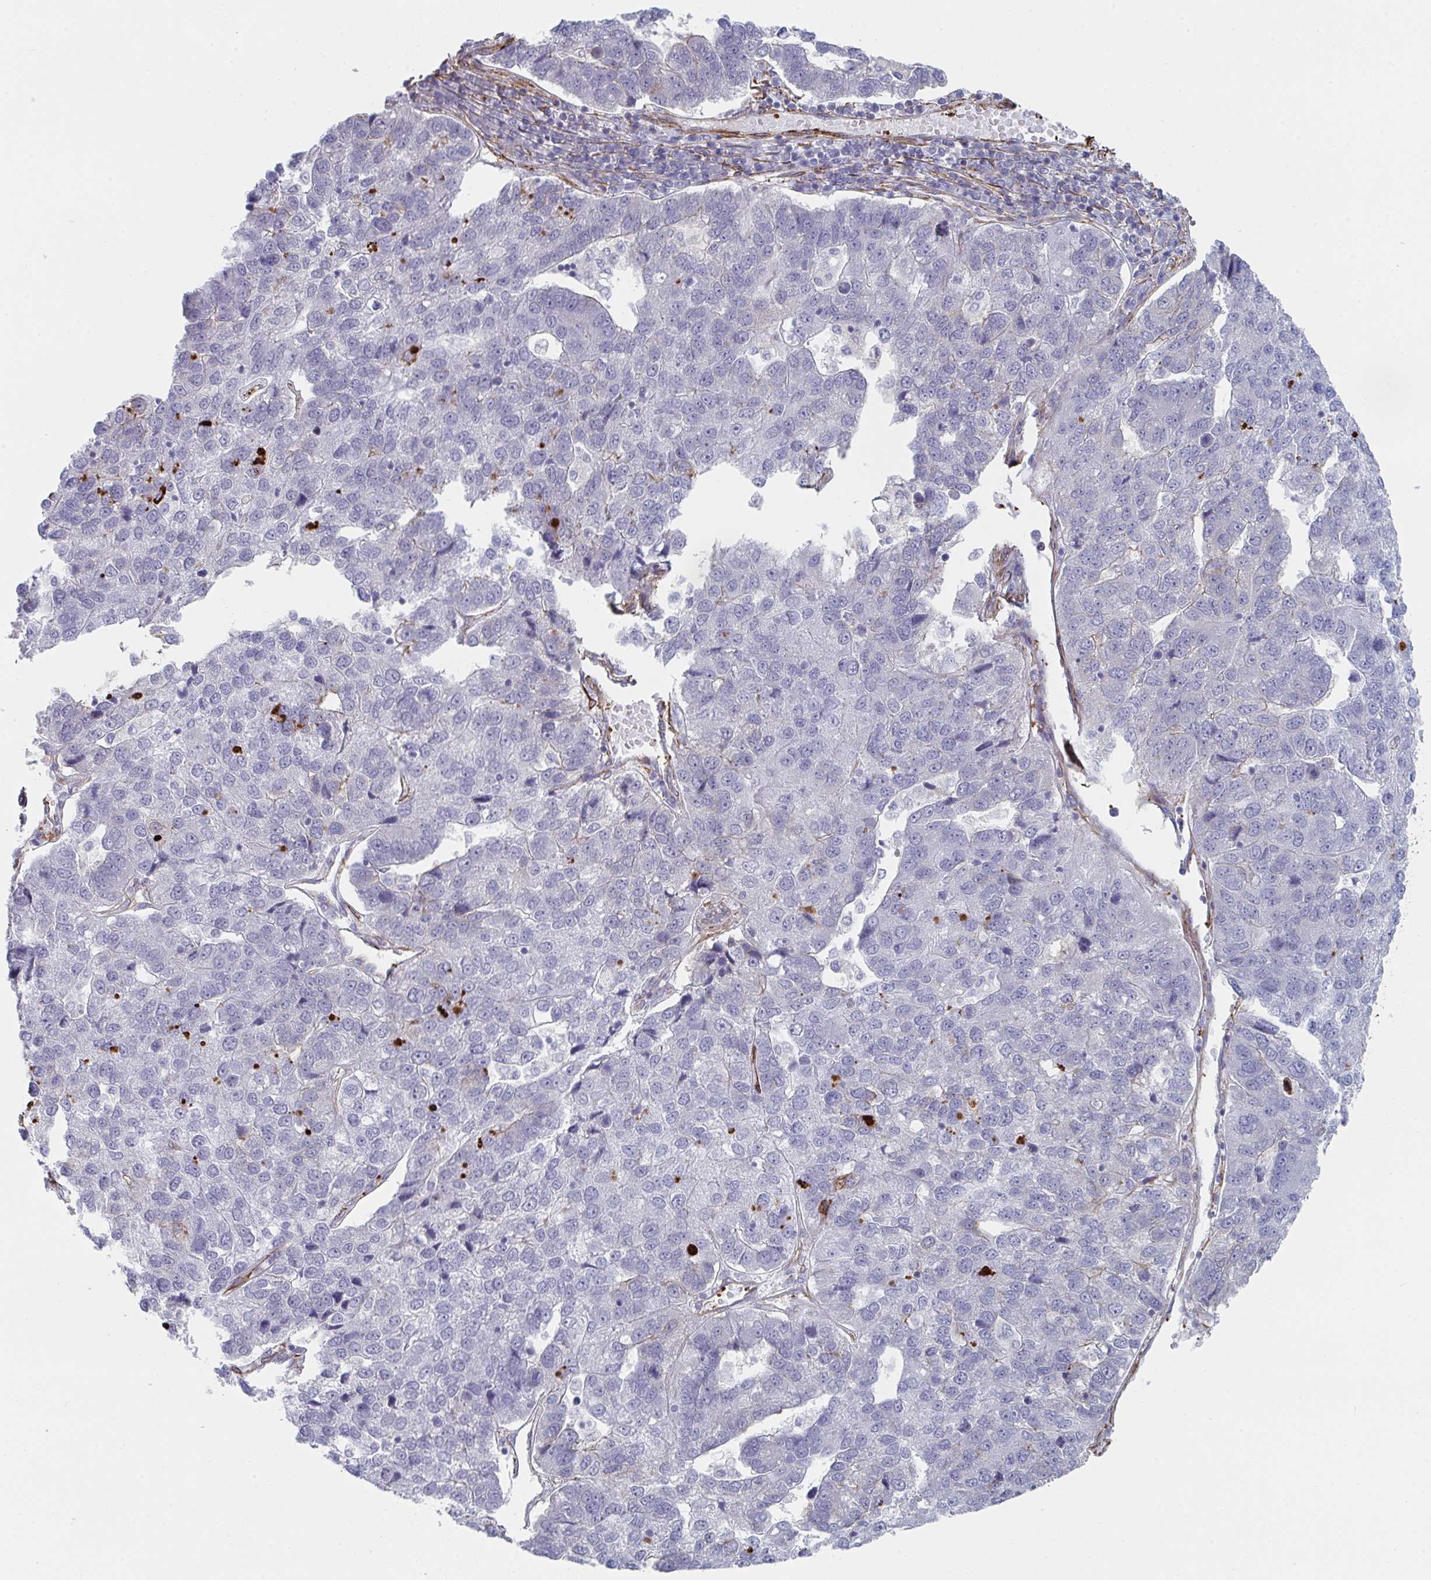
{"staining": {"intensity": "negative", "quantity": "none", "location": "none"}, "tissue": "pancreatic cancer", "cell_type": "Tumor cells", "image_type": "cancer", "snomed": [{"axis": "morphology", "description": "Adenocarcinoma, NOS"}, {"axis": "topography", "description": "Pancreas"}], "caption": "Immunohistochemistry (IHC) micrograph of human pancreatic cancer stained for a protein (brown), which exhibits no staining in tumor cells.", "gene": "NEURL4", "patient": {"sex": "female", "age": 61}}